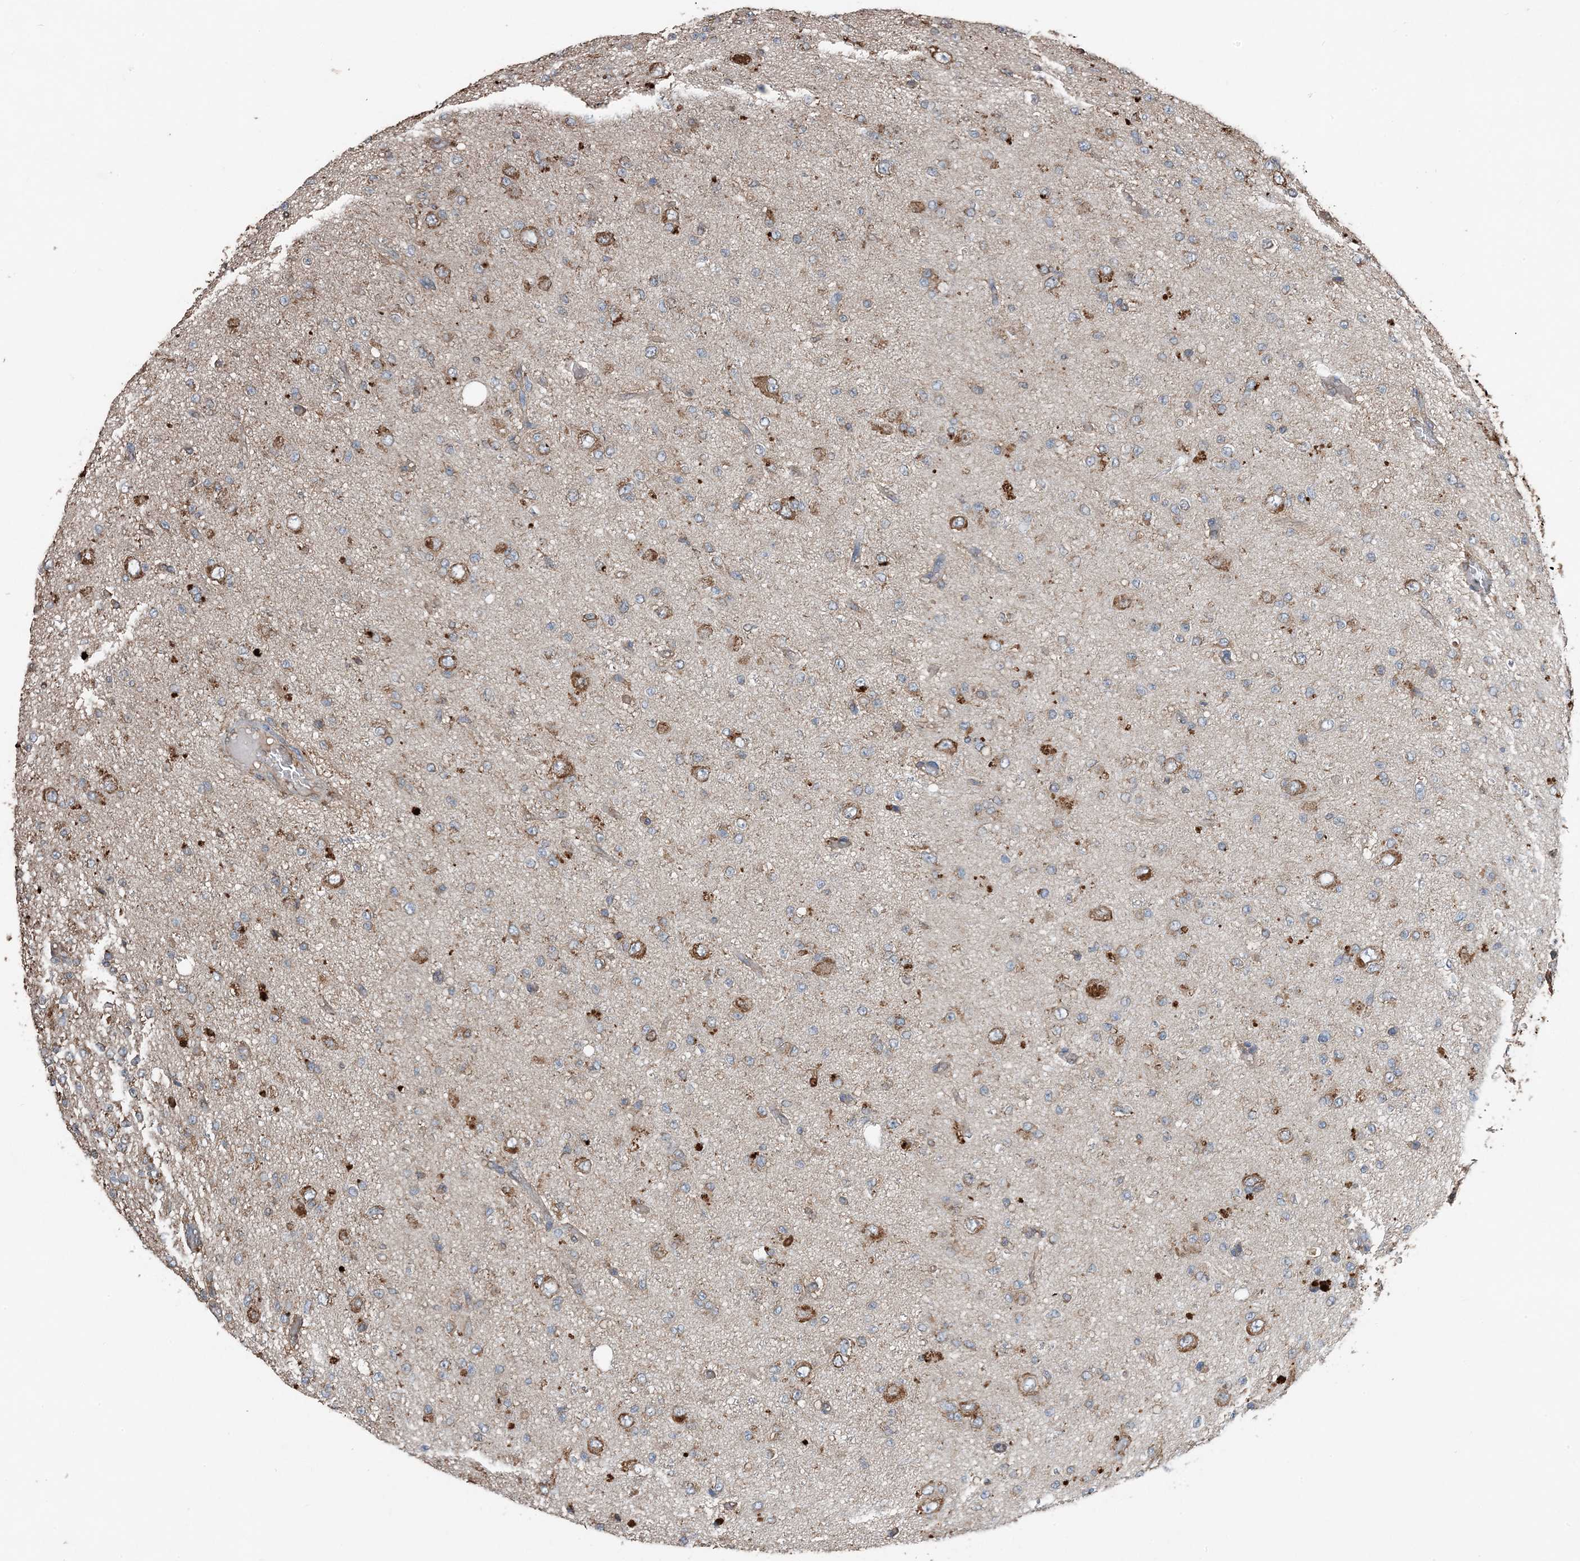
{"staining": {"intensity": "weak", "quantity": "25%-75%", "location": "cytoplasmic/membranous"}, "tissue": "glioma", "cell_type": "Tumor cells", "image_type": "cancer", "snomed": [{"axis": "morphology", "description": "Glioma, malignant, High grade"}, {"axis": "topography", "description": "pancreas cauda"}], "caption": "Protein staining by IHC shows weak cytoplasmic/membranous staining in approximately 25%-75% of tumor cells in glioma.", "gene": "PDIA6", "patient": {"sex": "male", "age": 60}}